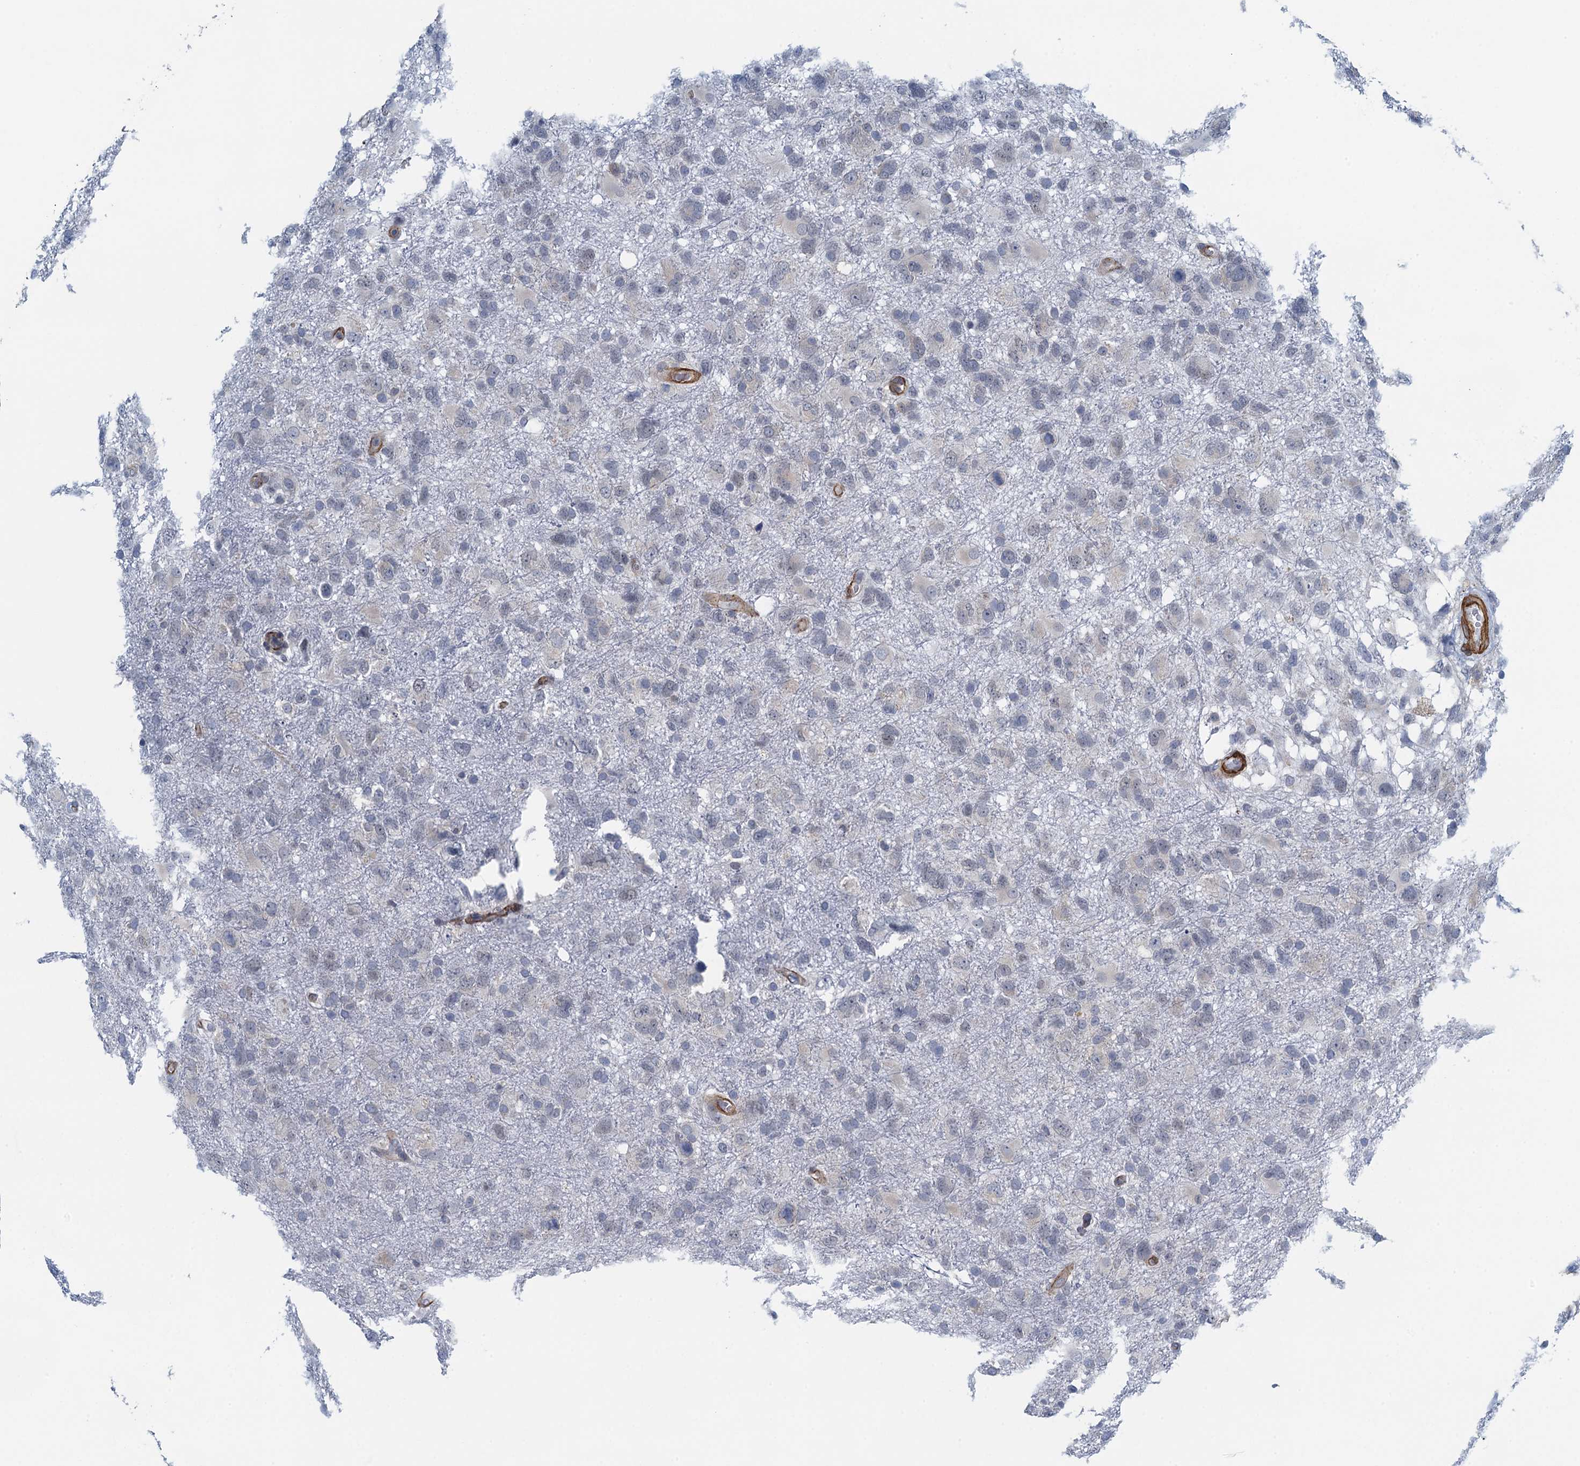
{"staining": {"intensity": "negative", "quantity": "none", "location": "none"}, "tissue": "glioma", "cell_type": "Tumor cells", "image_type": "cancer", "snomed": [{"axis": "morphology", "description": "Glioma, malignant, High grade"}, {"axis": "topography", "description": "Brain"}], "caption": "Photomicrograph shows no significant protein staining in tumor cells of malignant high-grade glioma. Brightfield microscopy of immunohistochemistry (IHC) stained with DAB (brown) and hematoxylin (blue), captured at high magnification.", "gene": "ALG2", "patient": {"sex": "male", "age": 61}}